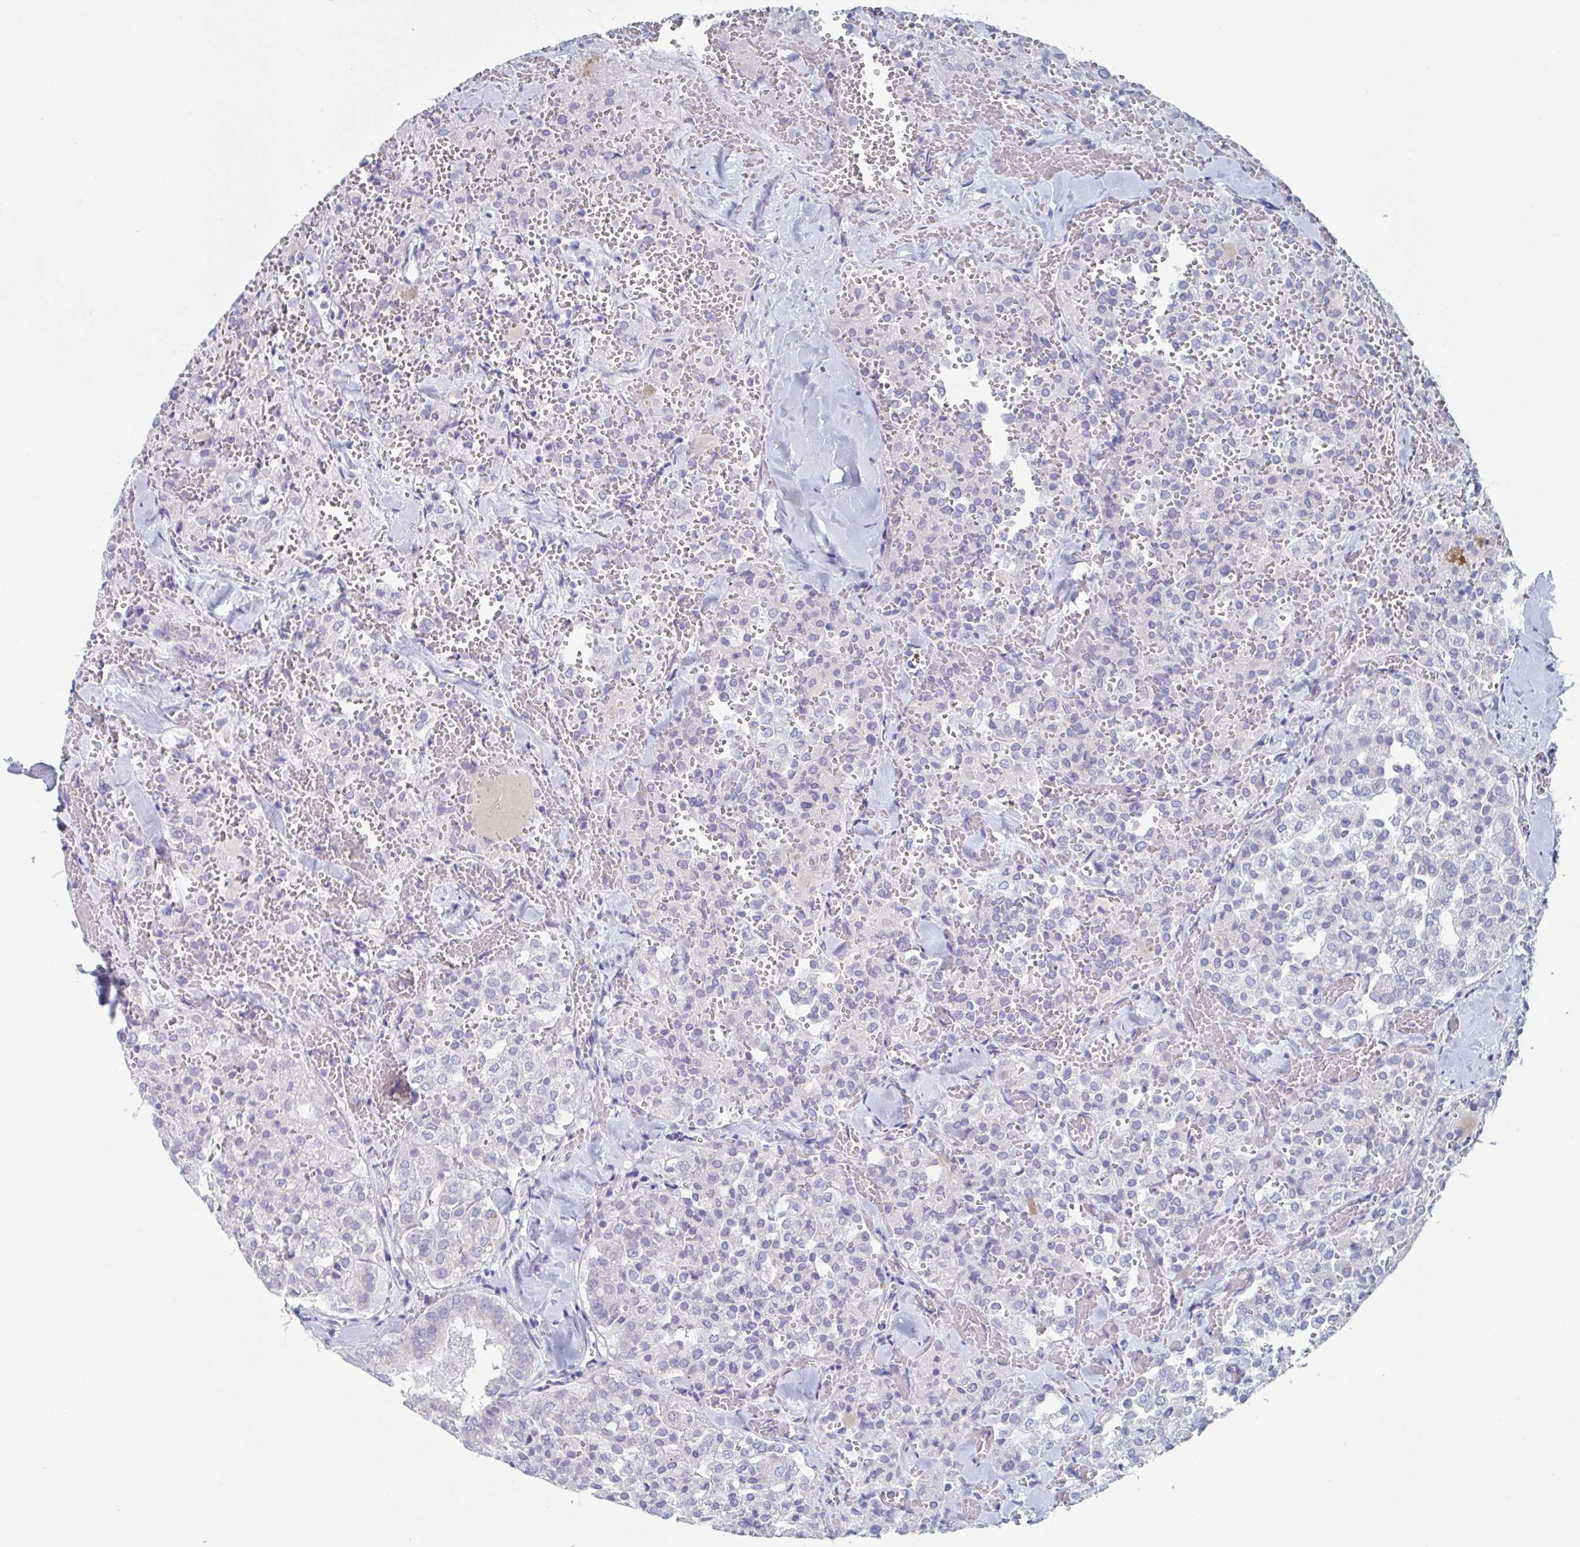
{"staining": {"intensity": "negative", "quantity": "none", "location": "none"}, "tissue": "thyroid cancer", "cell_type": "Tumor cells", "image_type": "cancer", "snomed": [{"axis": "morphology", "description": "Follicular adenoma carcinoma, NOS"}, {"axis": "topography", "description": "Thyroid gland"}], "caption": "Tumor cells are negative for protein expression in human thyroid cancer (follicular adenoma carcinoma). (DAB (3,3'-diaminobenzidine) IHC visualized using brightfield microscopy, high magnification).", "gene": "NT5C3B", "patient": {"sex": "male", "age": 75}}